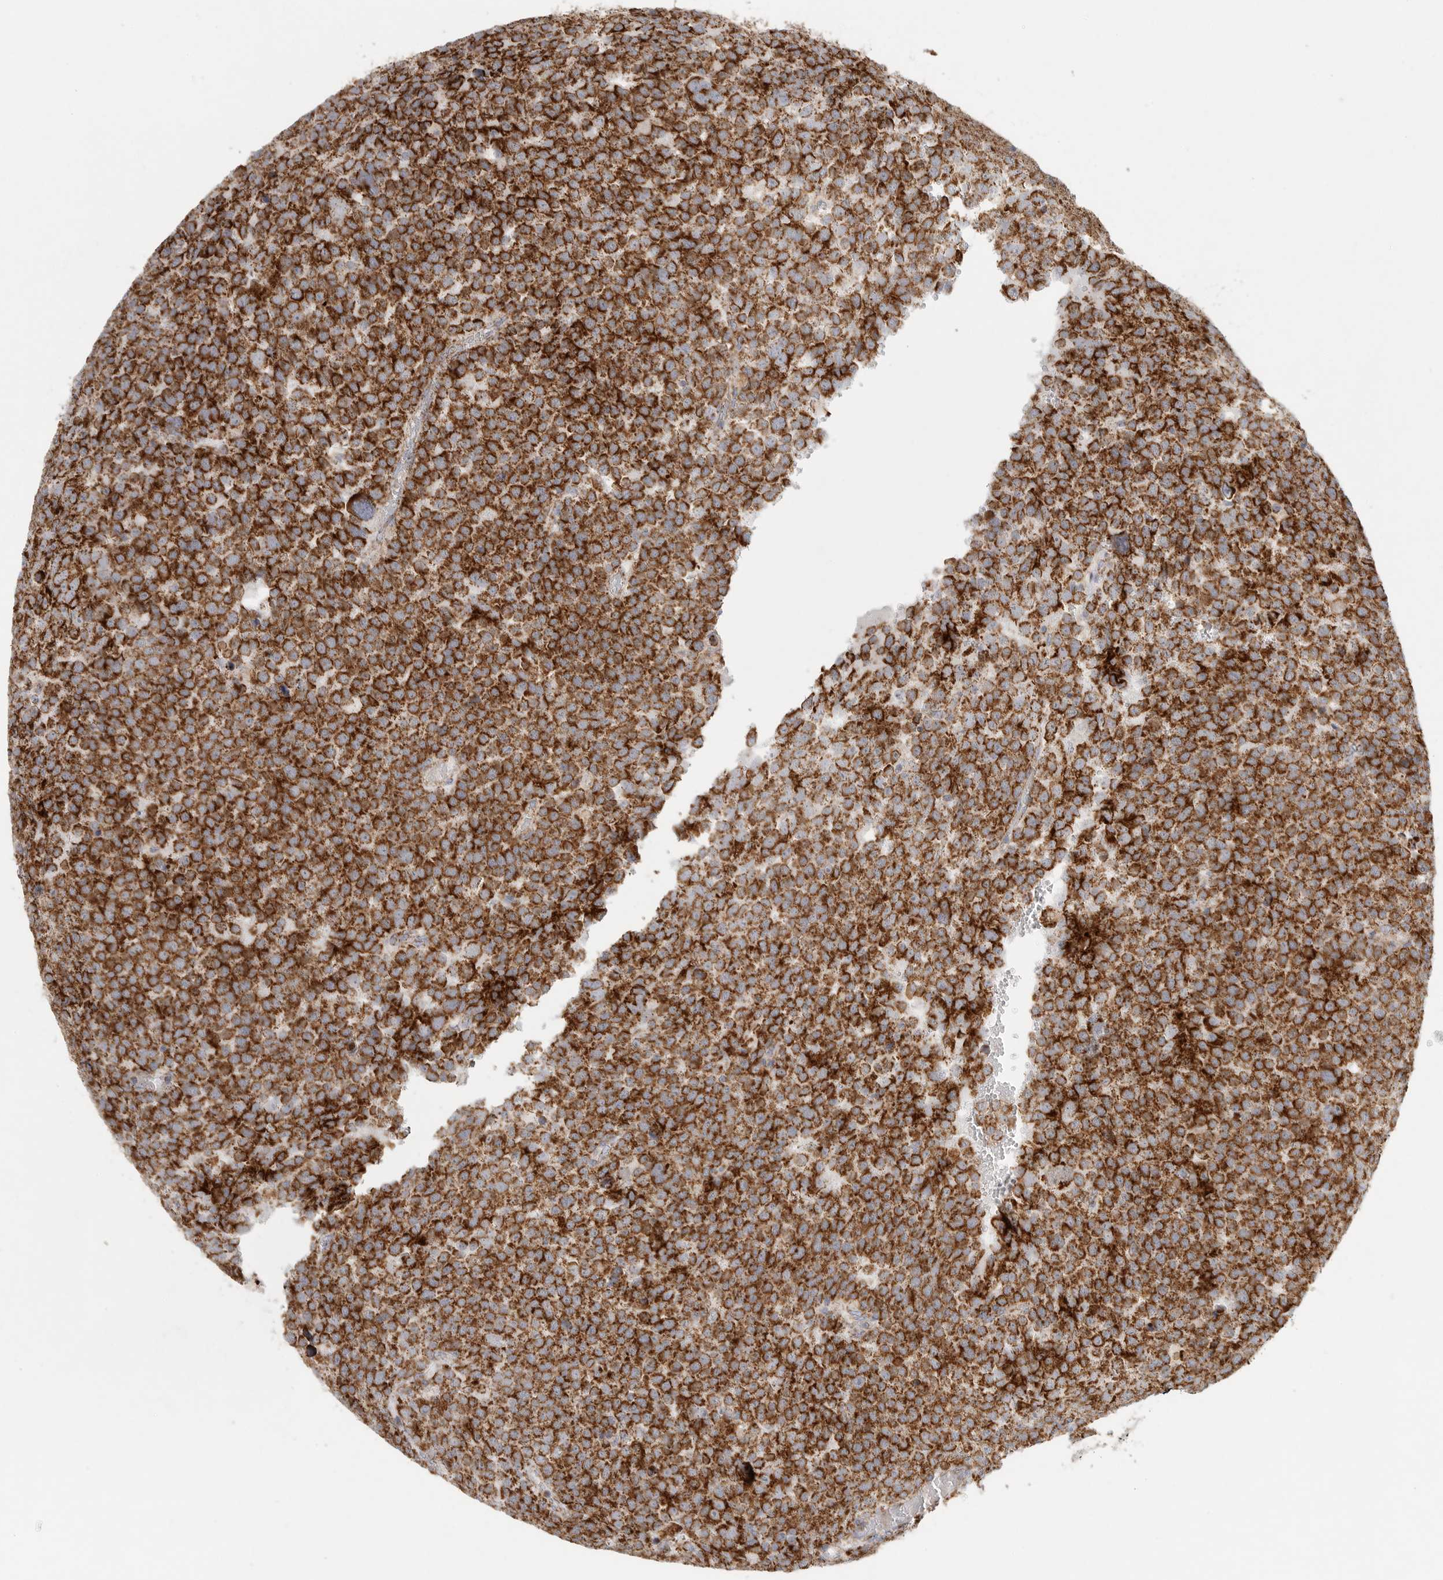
{"staining": {"intensity": "strong", "quantity": ">75%", "location": "cytoplasmic/membranous"}, "tissue": "testis cancer", "cell_type": "Tumor cells", "image_type": "cancer", "snomed": [{"axis": "morphology", "description": "Seminoma, NOS"}, {"axis": "topography", "description": "Testis"}], "caption": "Tumor cells exhibit strong cytoplasmic/membranous expression in approximately >75% of cells in testis seminoma.", "gene": "SLC25A26", "patient": {"sex": "male", "age": 71}}